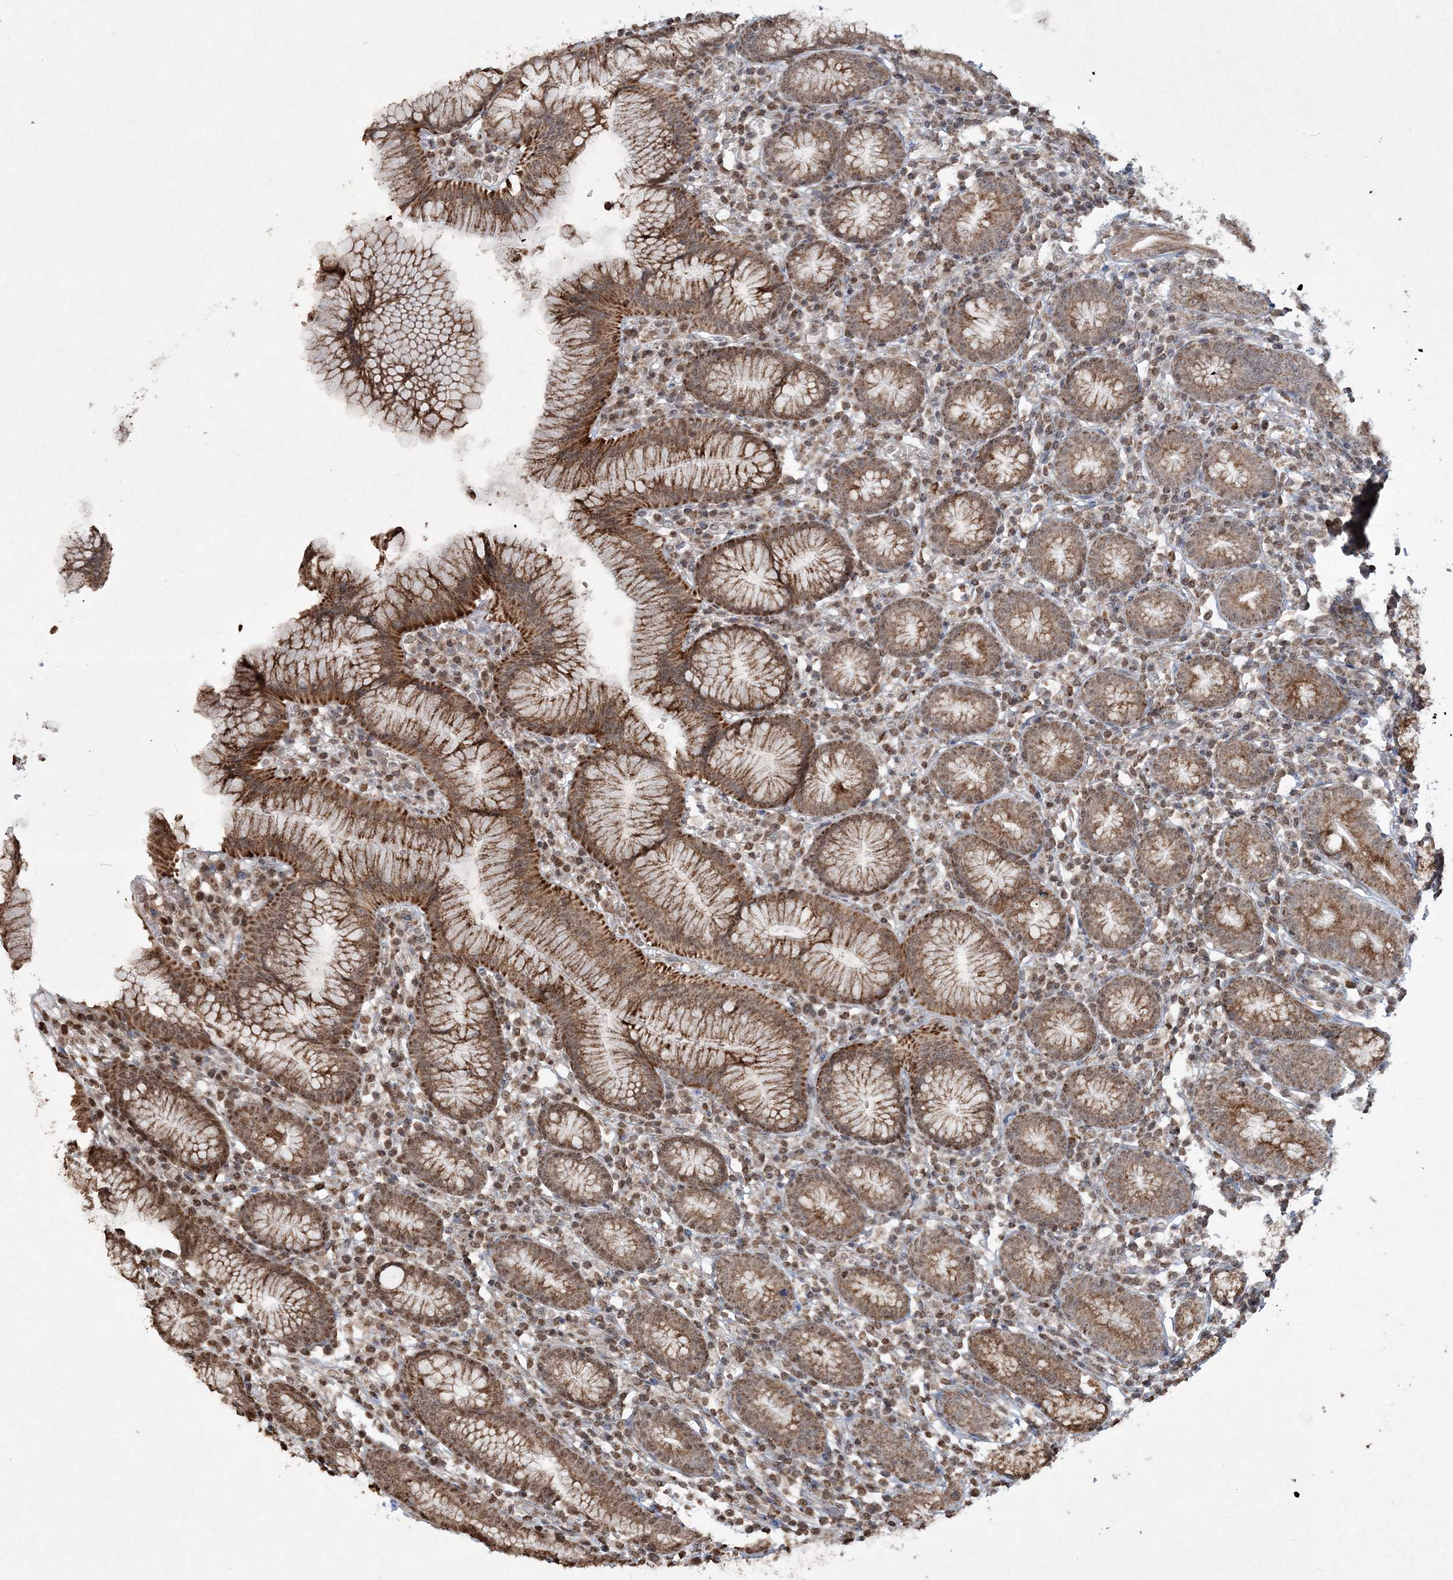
{"staining": {"intensity": "strong", "quantity": "25%-75%", "location": "cytoplasmic/membranous"}, "tissue": "stomach", "cell_type": "Glandular cells", "image_type": "normal", "snomed": [{"axis": "morphology", "description": "Normal tissue, NOS"}, {"axis": "topography", "description": "Stomach"}], "caption": "This micrograph exhibits unremarkable stomach stained with IHC to label a protein in brown. The cytoplasmic/membranous of glandular cells show strong positivity for the protein. Nuclei are counter-stained blue.", "gene": "TTC7A", "patient": {"sex": "male", "age": 55}}